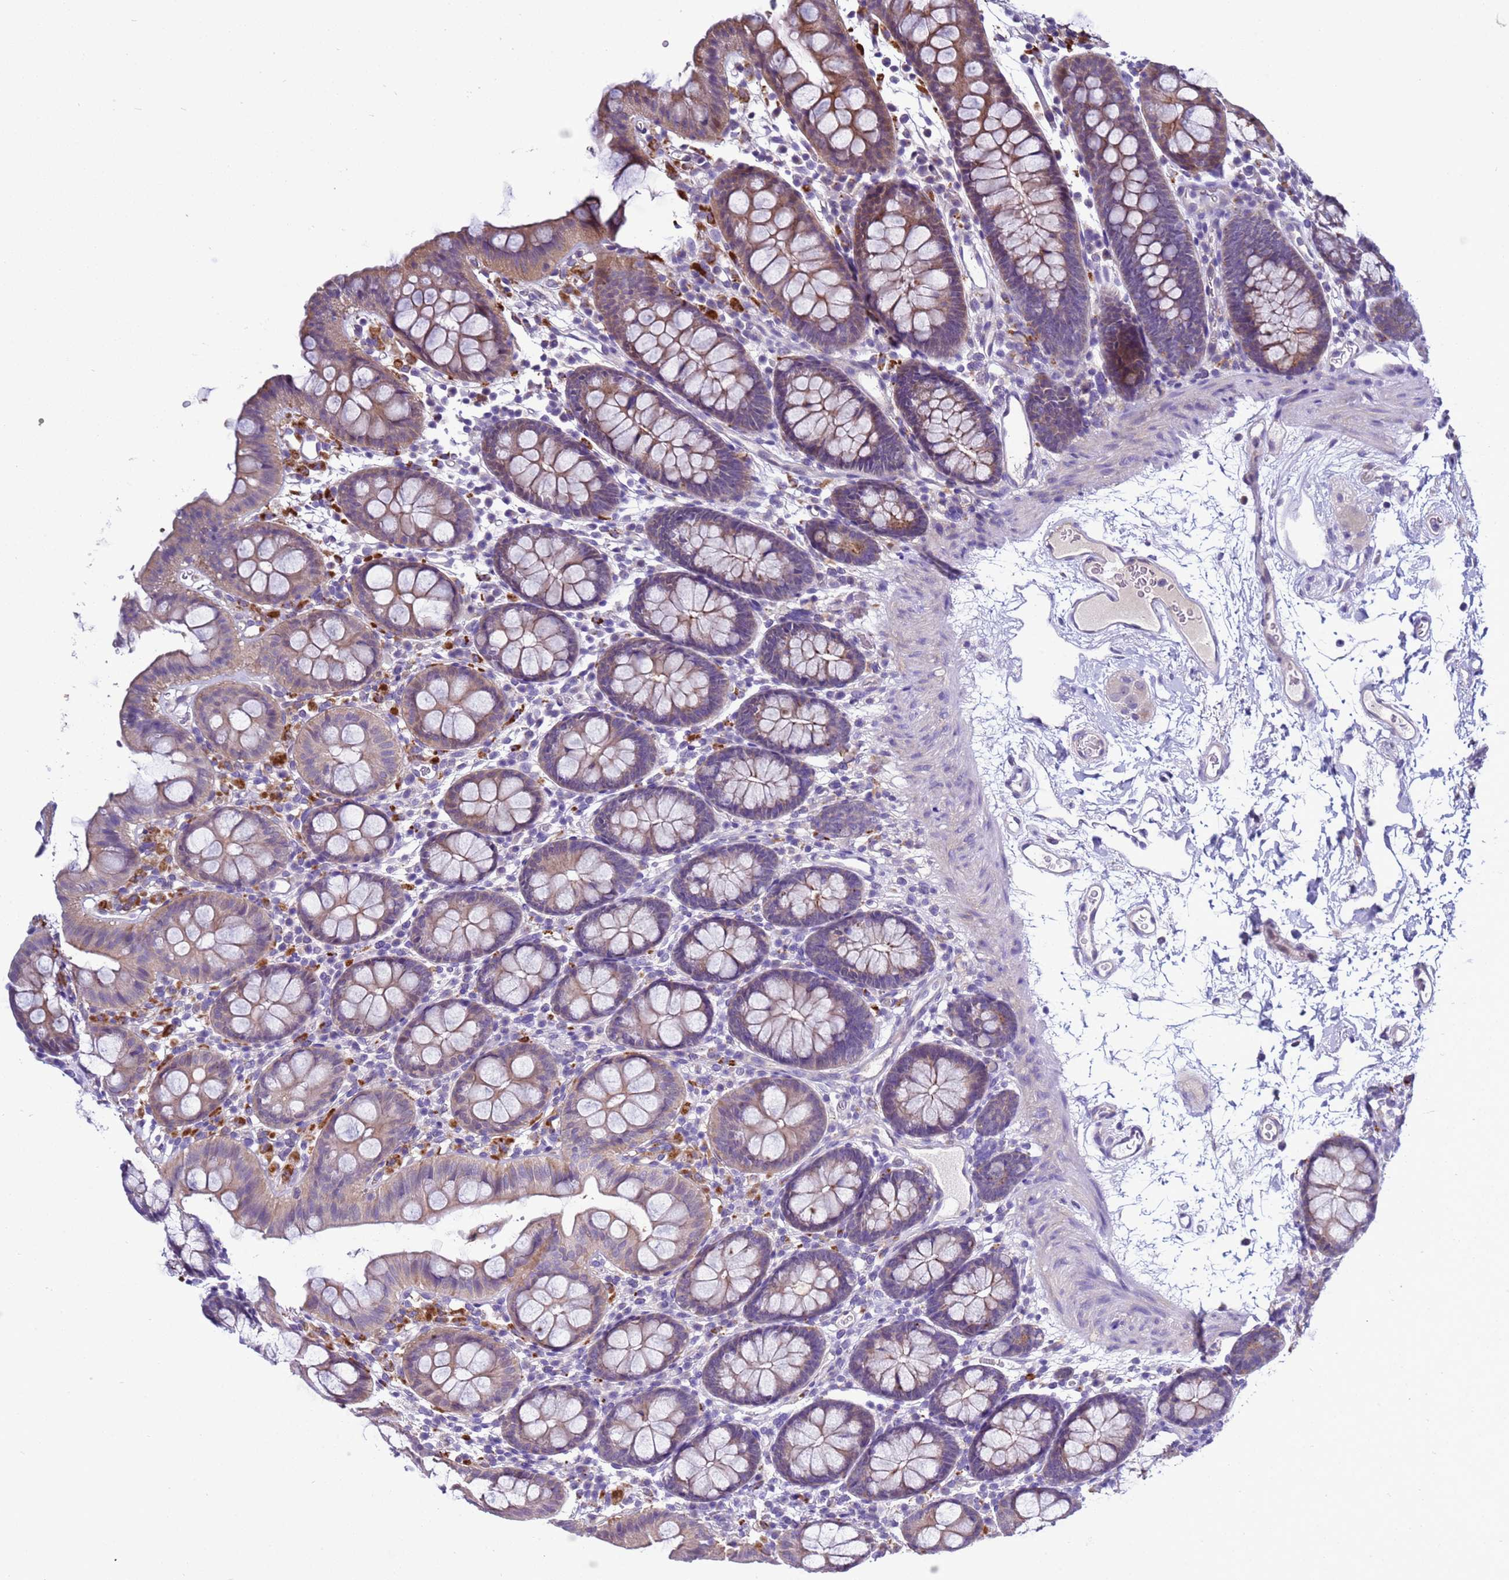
{"staining": {"intensity": "negative", "quantity": "none", "location": "none"}, "tissue": "colon", "cell_type": "Endothelial cells", "image_type": "normal", "snomed": [{"axis": "morphology", "description": "Normal tissue, NOS"}, {"axis": "topography", "description": "Colon"}], "caption": "High power microscopy photomicrograph of an immunohistochemistry histopathology image of benign colon, revealing no significant positivity in endothelial cells. Brightfield microscopy of immunohistochemistry (IHC) stained with DAB (brown) and hematoxylin (blue), captured at high magnification.", "gene": "NAT1", "patient": {"sex": "male", "age": 75}}